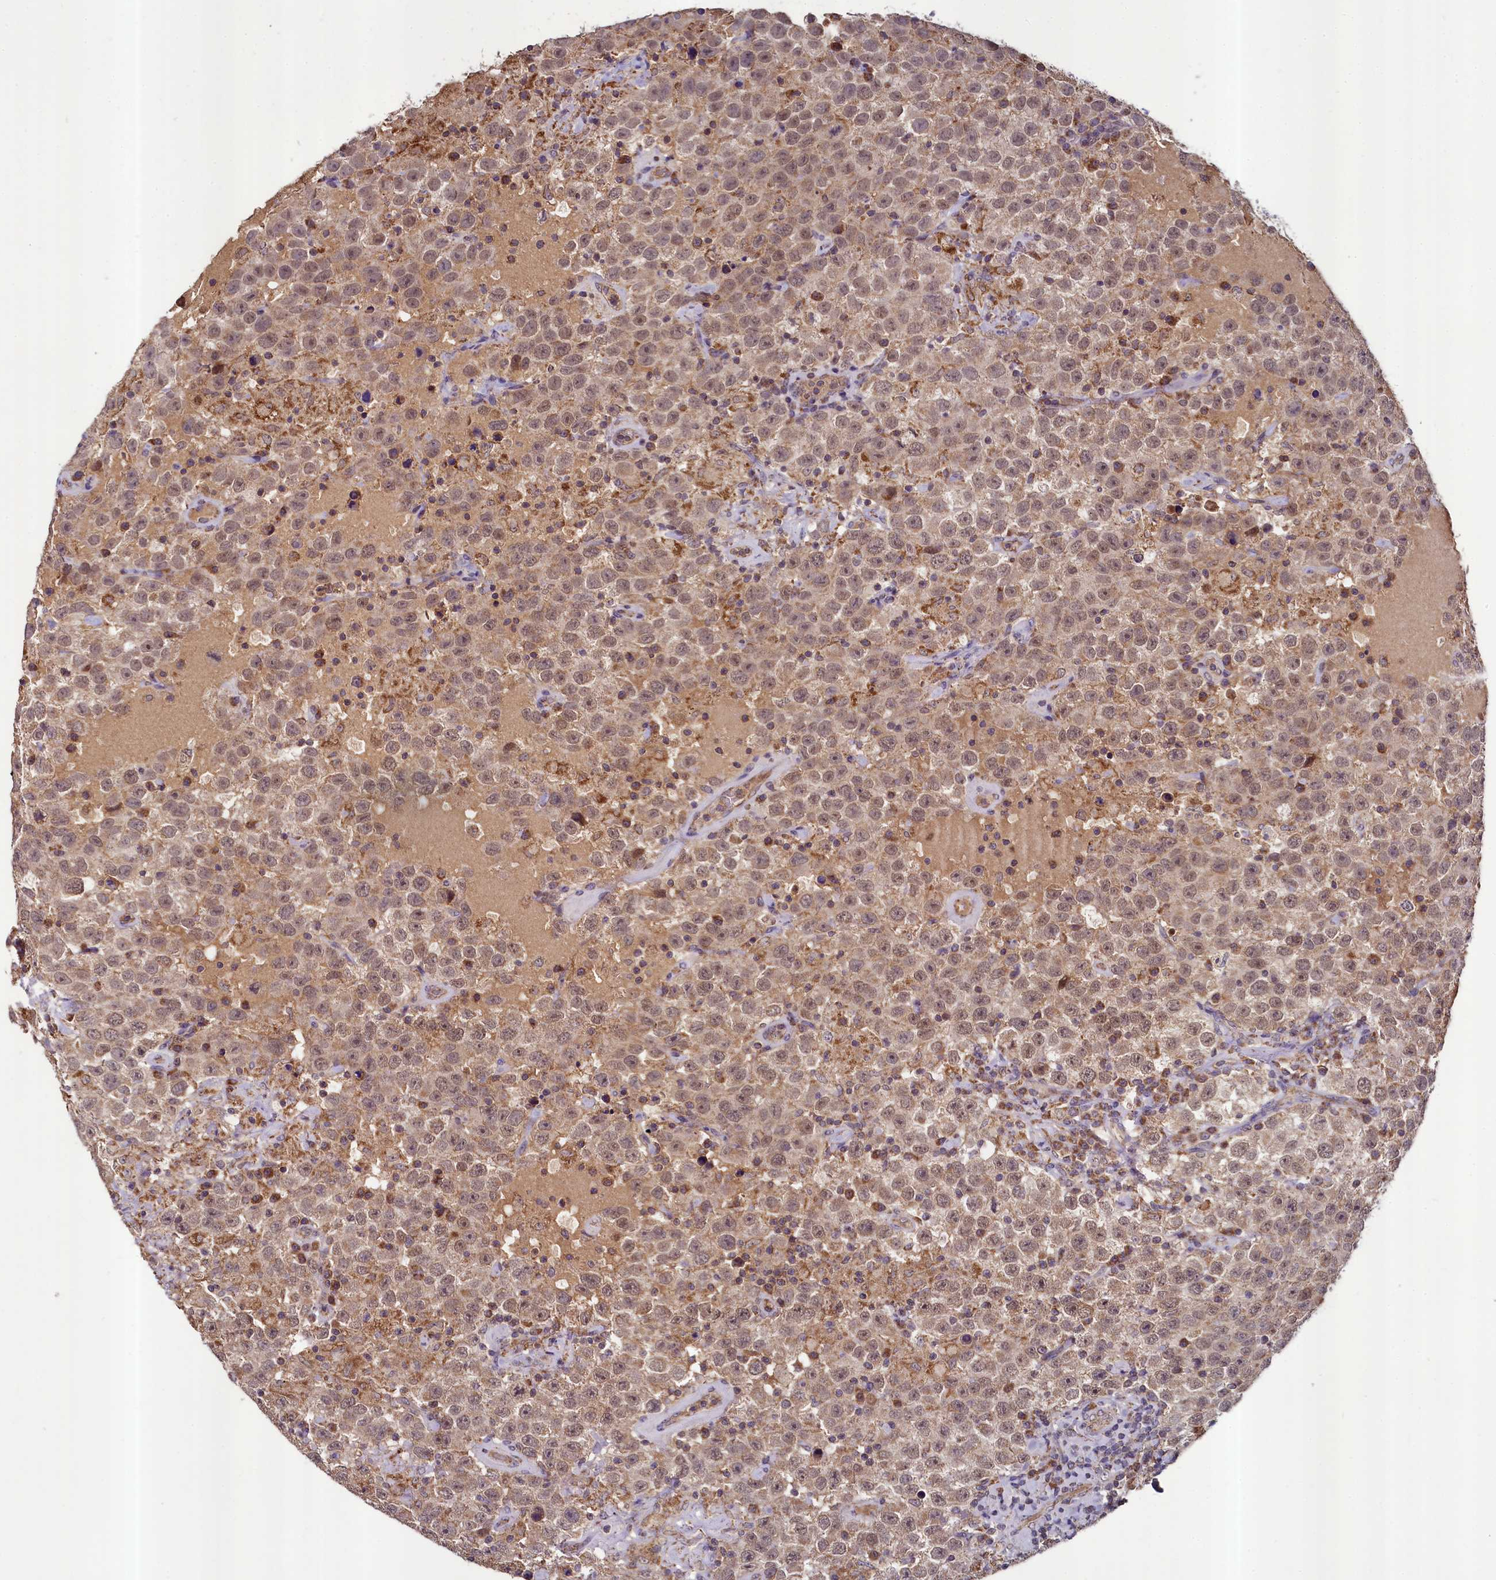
{"staining": {"intensity": "moderate", "quantity": ">75%", "location": "cytoplasmic/membranous"}, "tissue": "testis cancer", "cell_type": "Tumor cells", "image_type": "cancer", "snomed": [{"axis": "morphology", "description": "Seminoma, NOS"}, {"axis": "topography", "description": "Testis"}], "caption": "High-magnification brightfield microscopy of testis seminoma stained with DAB (3,3'-diaminobenzidine) (brown) and counterstained with hematoxylin (blue). tumor cells exhibit moderate cytoplasmic/membranous staining is identified in about>75% of cells.", "gene": "METTL4", "patient": {"sex": "male", "age": 41}}